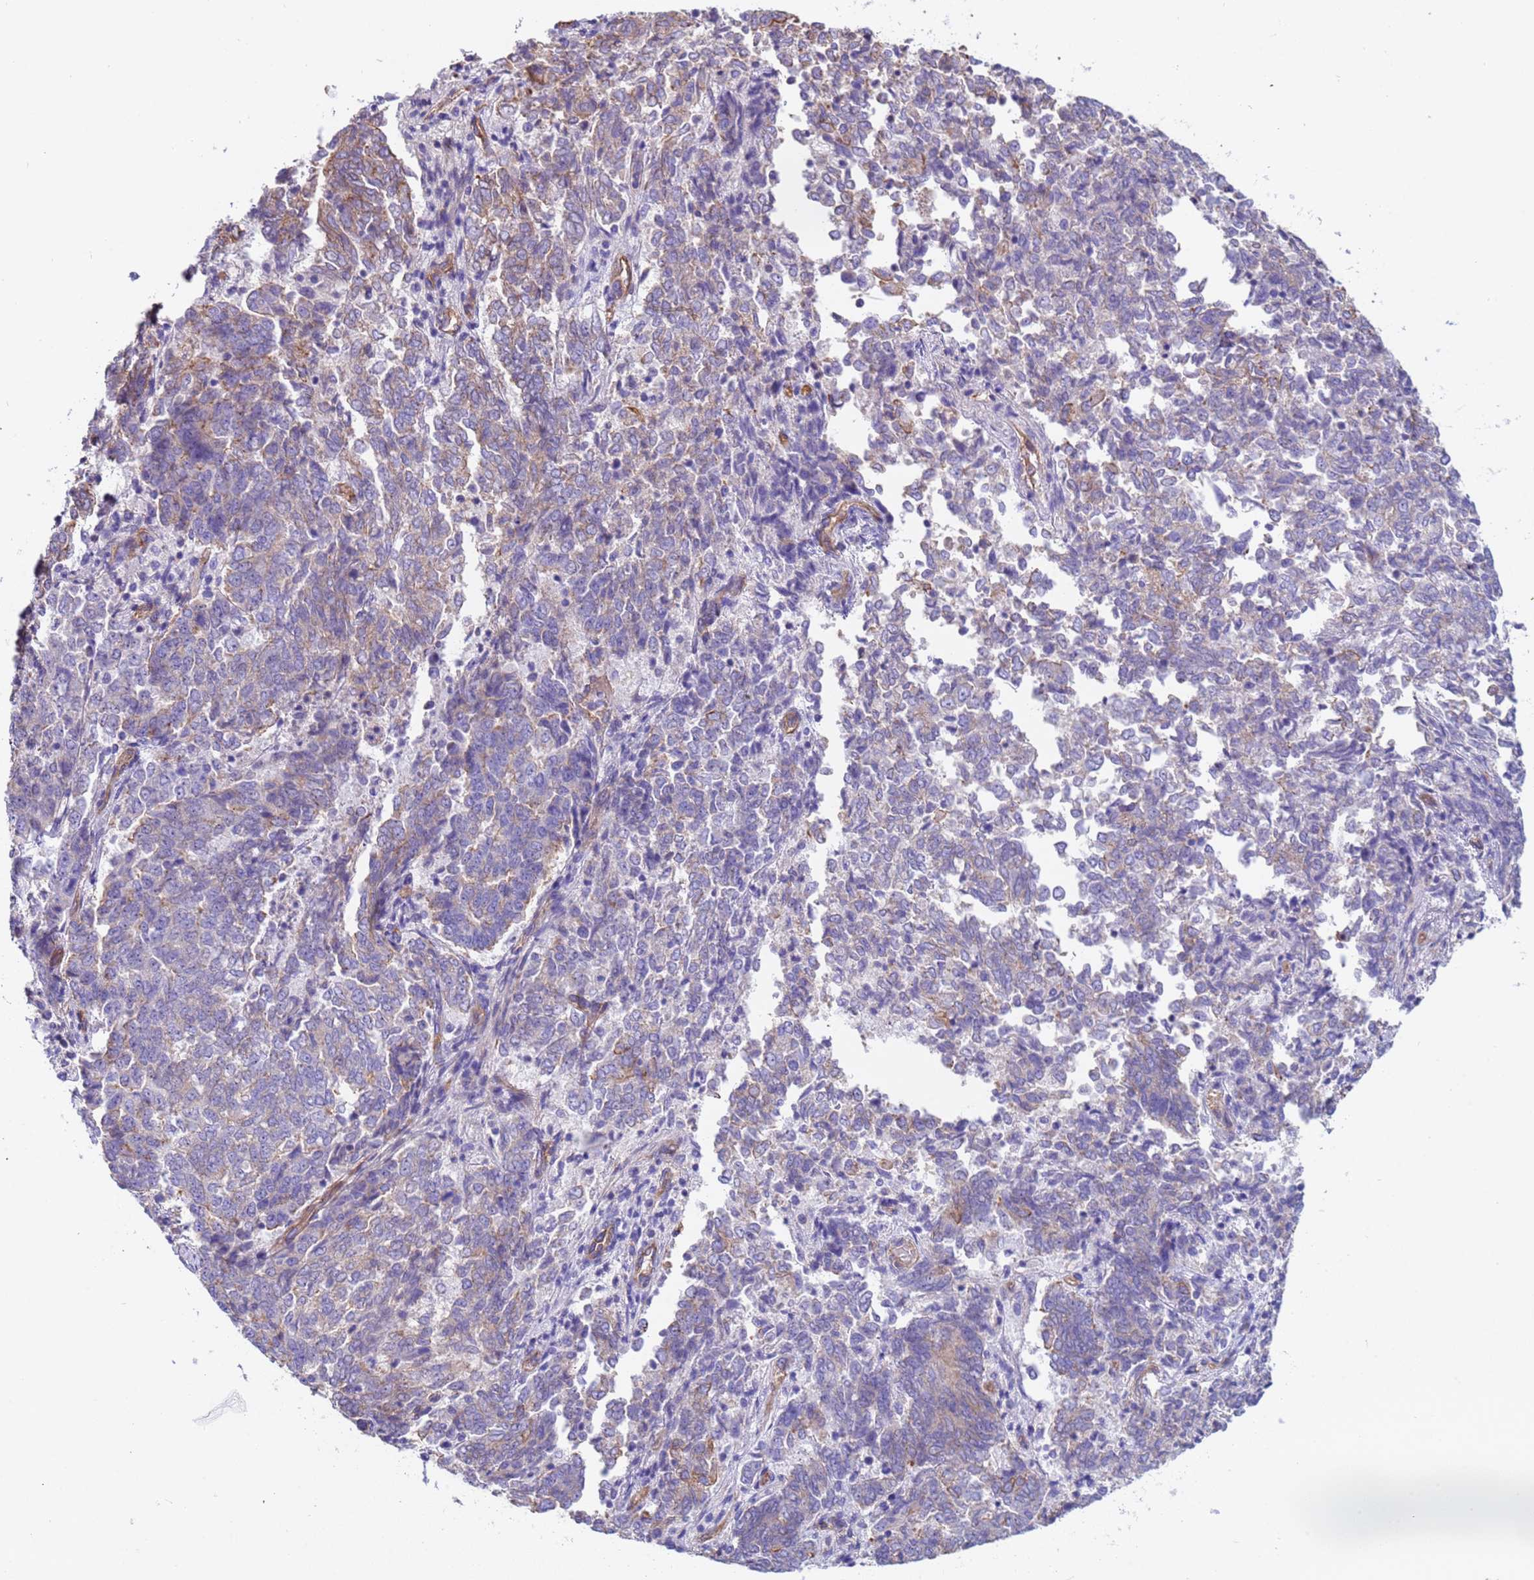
{"staining": {"intensity": "weak", "quantity": "25%-75%", "location": "cytoplasmic/membranous"}, "tissue": "endometrial cancer", "cell_type": "Tumor cells", "image_type": "cancer", "snomed": [{"axis": "morphology", "description": "Adenocarcinoma, NOS"}, {"axis": "topography", "description": "Endometrium"}], "caption": "High-magnification brightfield microscopy of endometrial cancer stained with DAB (brown) and counterstained with hematoxylin (blue). tumor cells exhibit weak cytoplasmic/membranous staining is present in about25%-75% of cells. (Brightfield microscopy of DAB IHC at high magnification).", "gene": "ZNF248", "patient": {"sex": "female", "age": 80}}